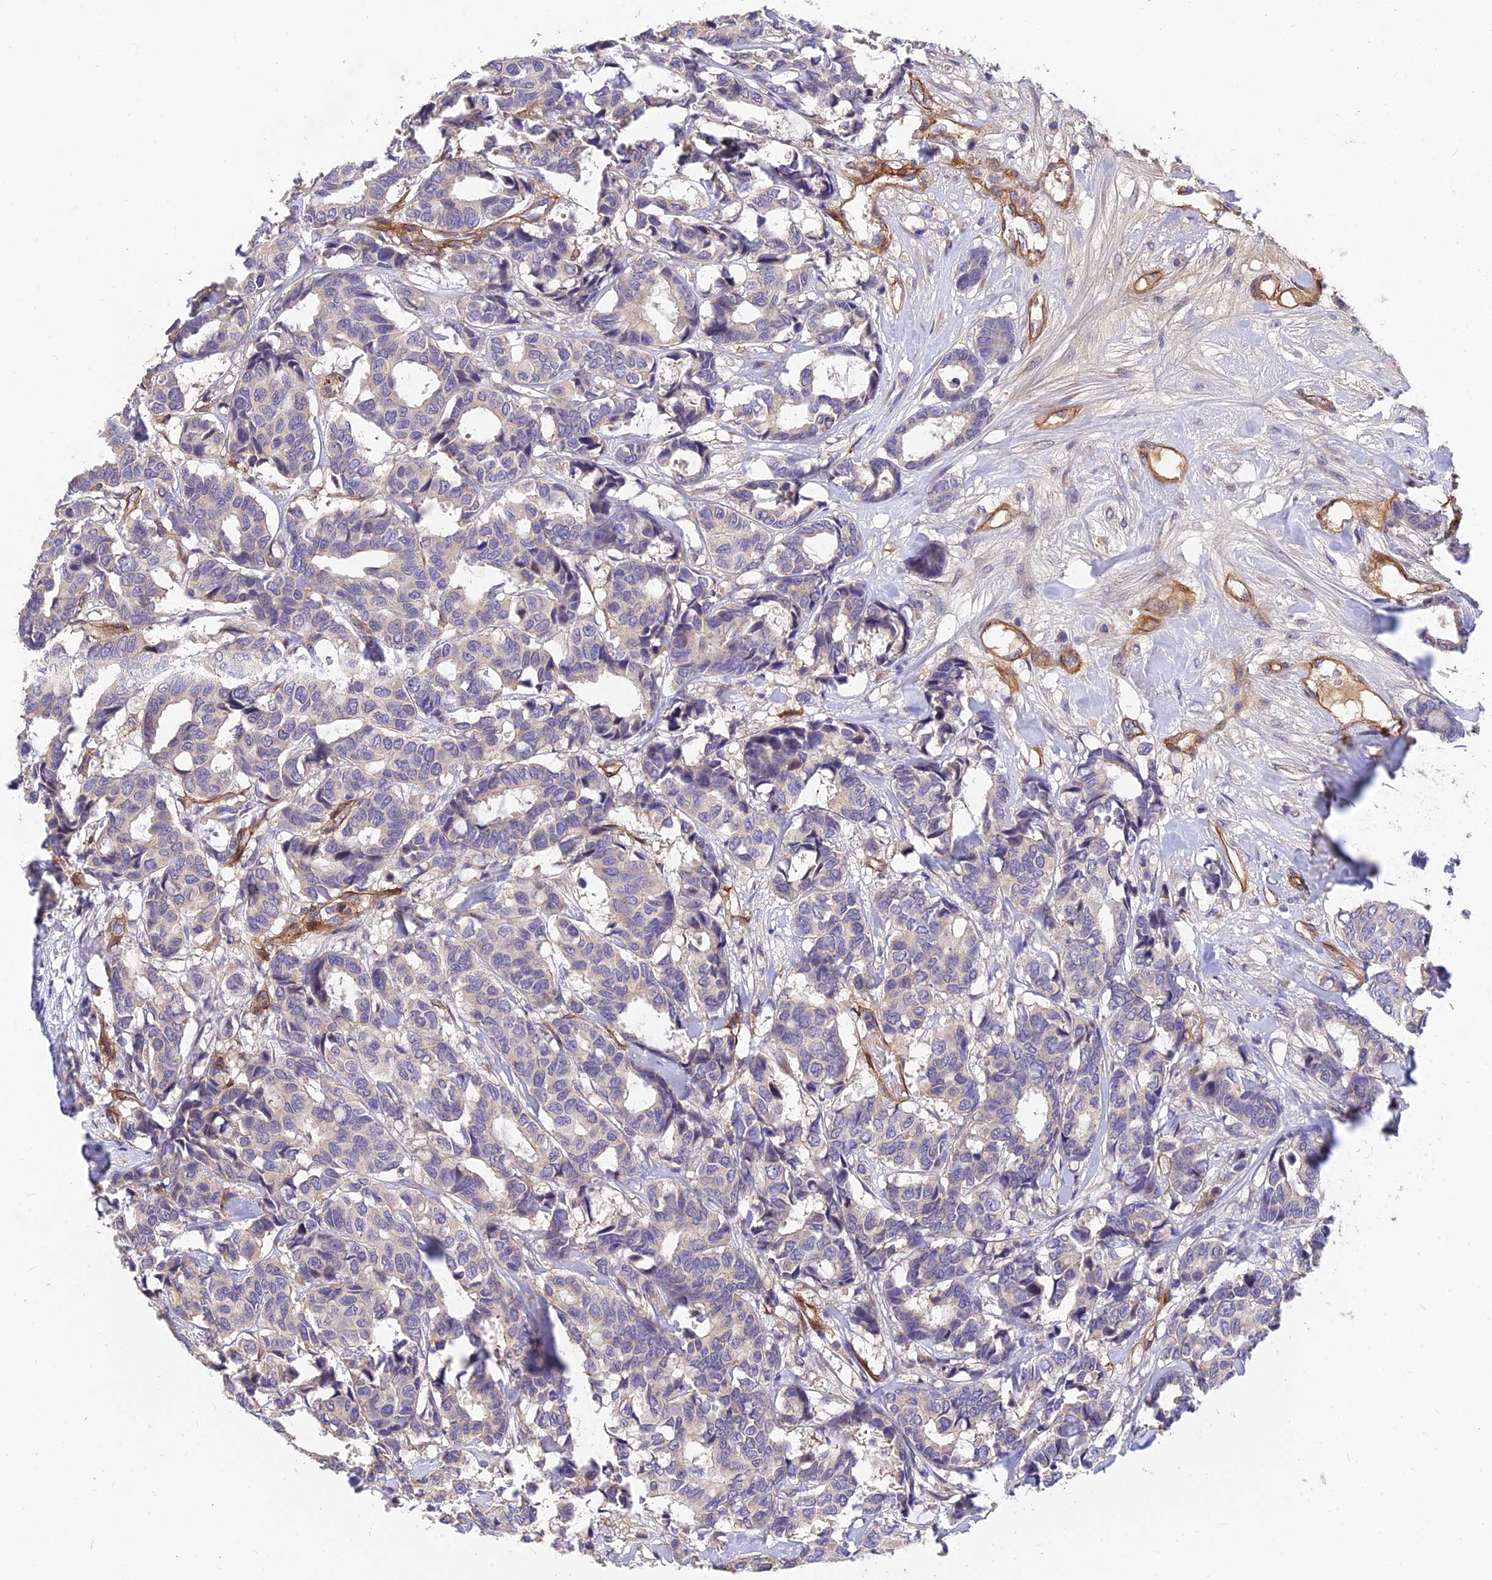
{"staining": {"intensity": "negative", "quantity": "none", "location": "none"}, "tissue": "breast cancer", "cell_type": "Tumor cells", "image_type": "cancer", "snomed": [{"axis": "morphology", "description": "Duct carcinoma"}, {"axis": "topography", "description": "Breast"}], "caption": "DAB (3,3'-diaminobenzidine) immunohistochemical staining of breast cancer demonstrates no significant positivity in tumor cells. (DAB immunohistochemistry (IHC), high magnification).", "gene": "MRPL35", "patient": {"sex": "female", "age": 87}}